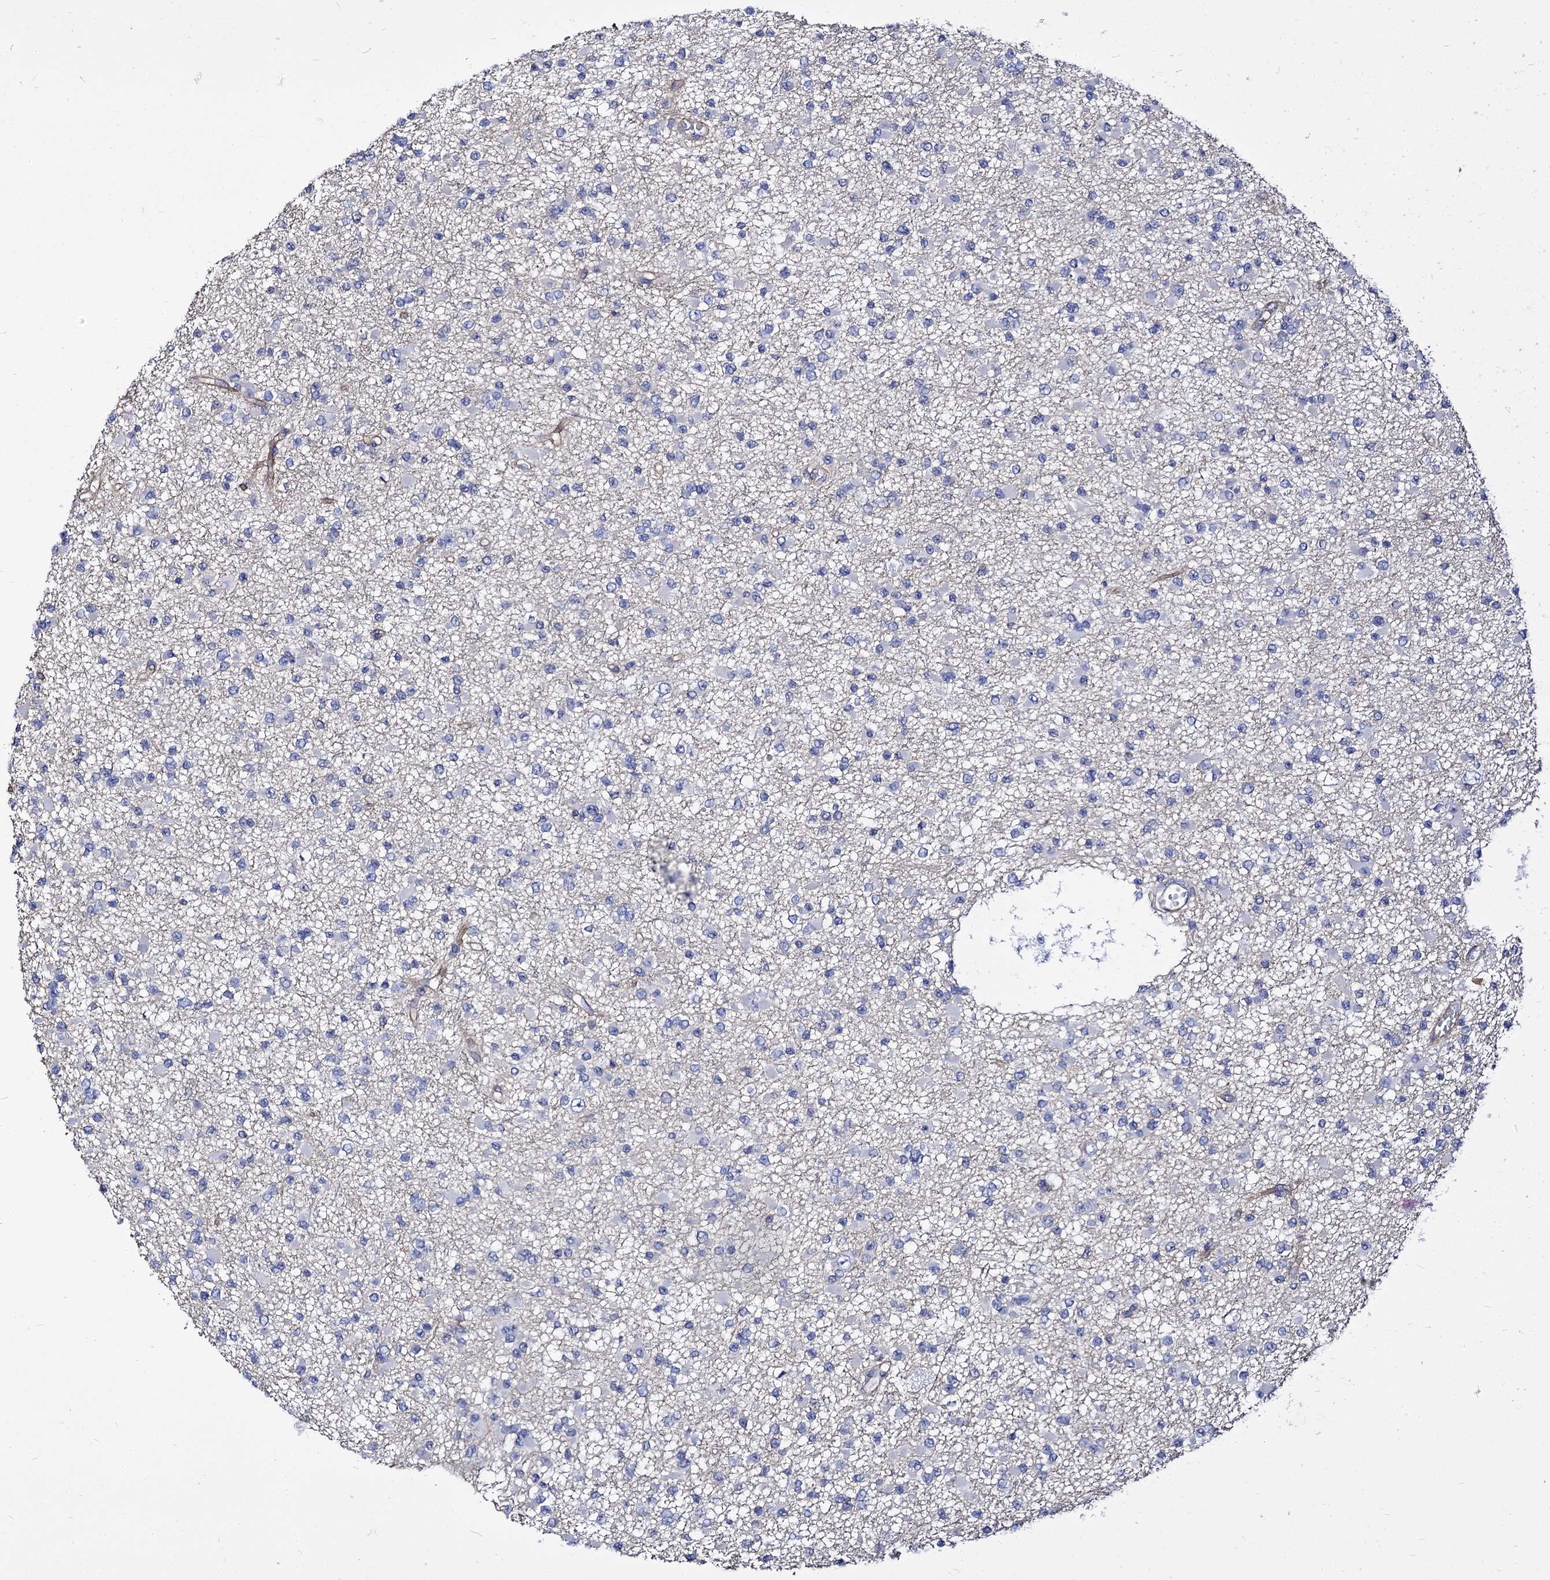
{"staining": {"intensity": "negative", "quantity": "none", "location": "none"}, "tissue": "glioma", "cell_type": "Tumor cells", "image_type": "cancer", "snomed": [{"axis": "morphology", "description": "Glioma, malignant, Low grade"}, {"axis": "topography", "description": "Brain"}], "caption": "The image shows no significant positivity in tumor cells of malignant glioma (low-grade).", "gene": "CBFB", "patient": {"sex": "female", "age": 22}}